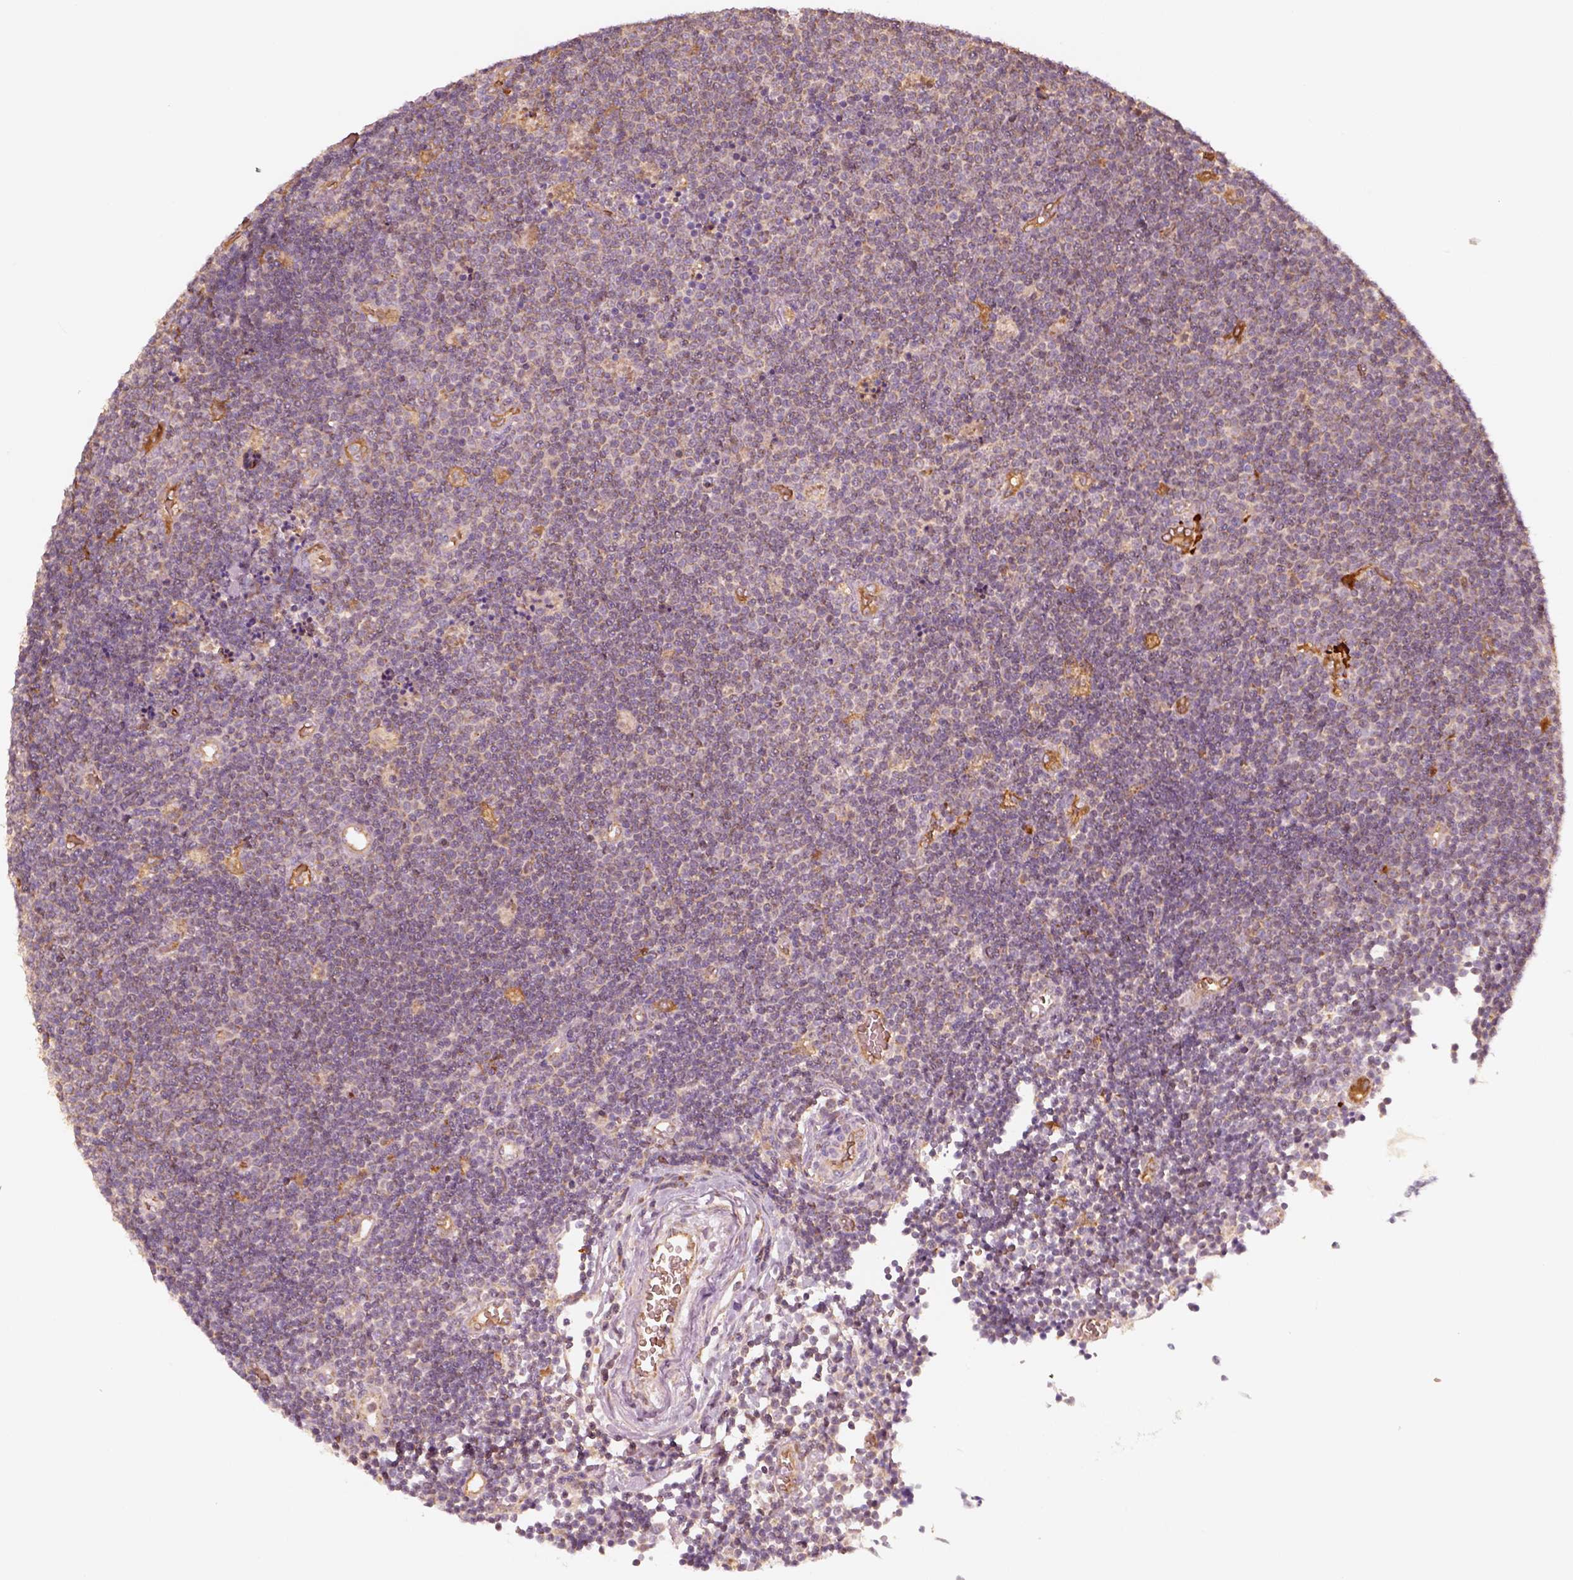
{"staining": {"intensity": "negative", "quantity": "none", "location": "none"}, "tissue": "lymphoma", "cell_type": "Tumor cells", "image_type": "cancer", "snomed": [{"axis": "morphology", "description": "Malignant lymphoma, non-Hodgkin's type, Low grade"}, {"axis": "topography", "description": "Brain"}], "caption": "Tumor cells show no significant protein staining in malignant lymphoma, non-Hodgkin's type (low-grade). (DAB (3,3'-diaminobenzidine) IHC visualized using brightfield microscopy, high magnification).", "gene": "FSCN1", "patient": {"sex": "female", "age": 66}}